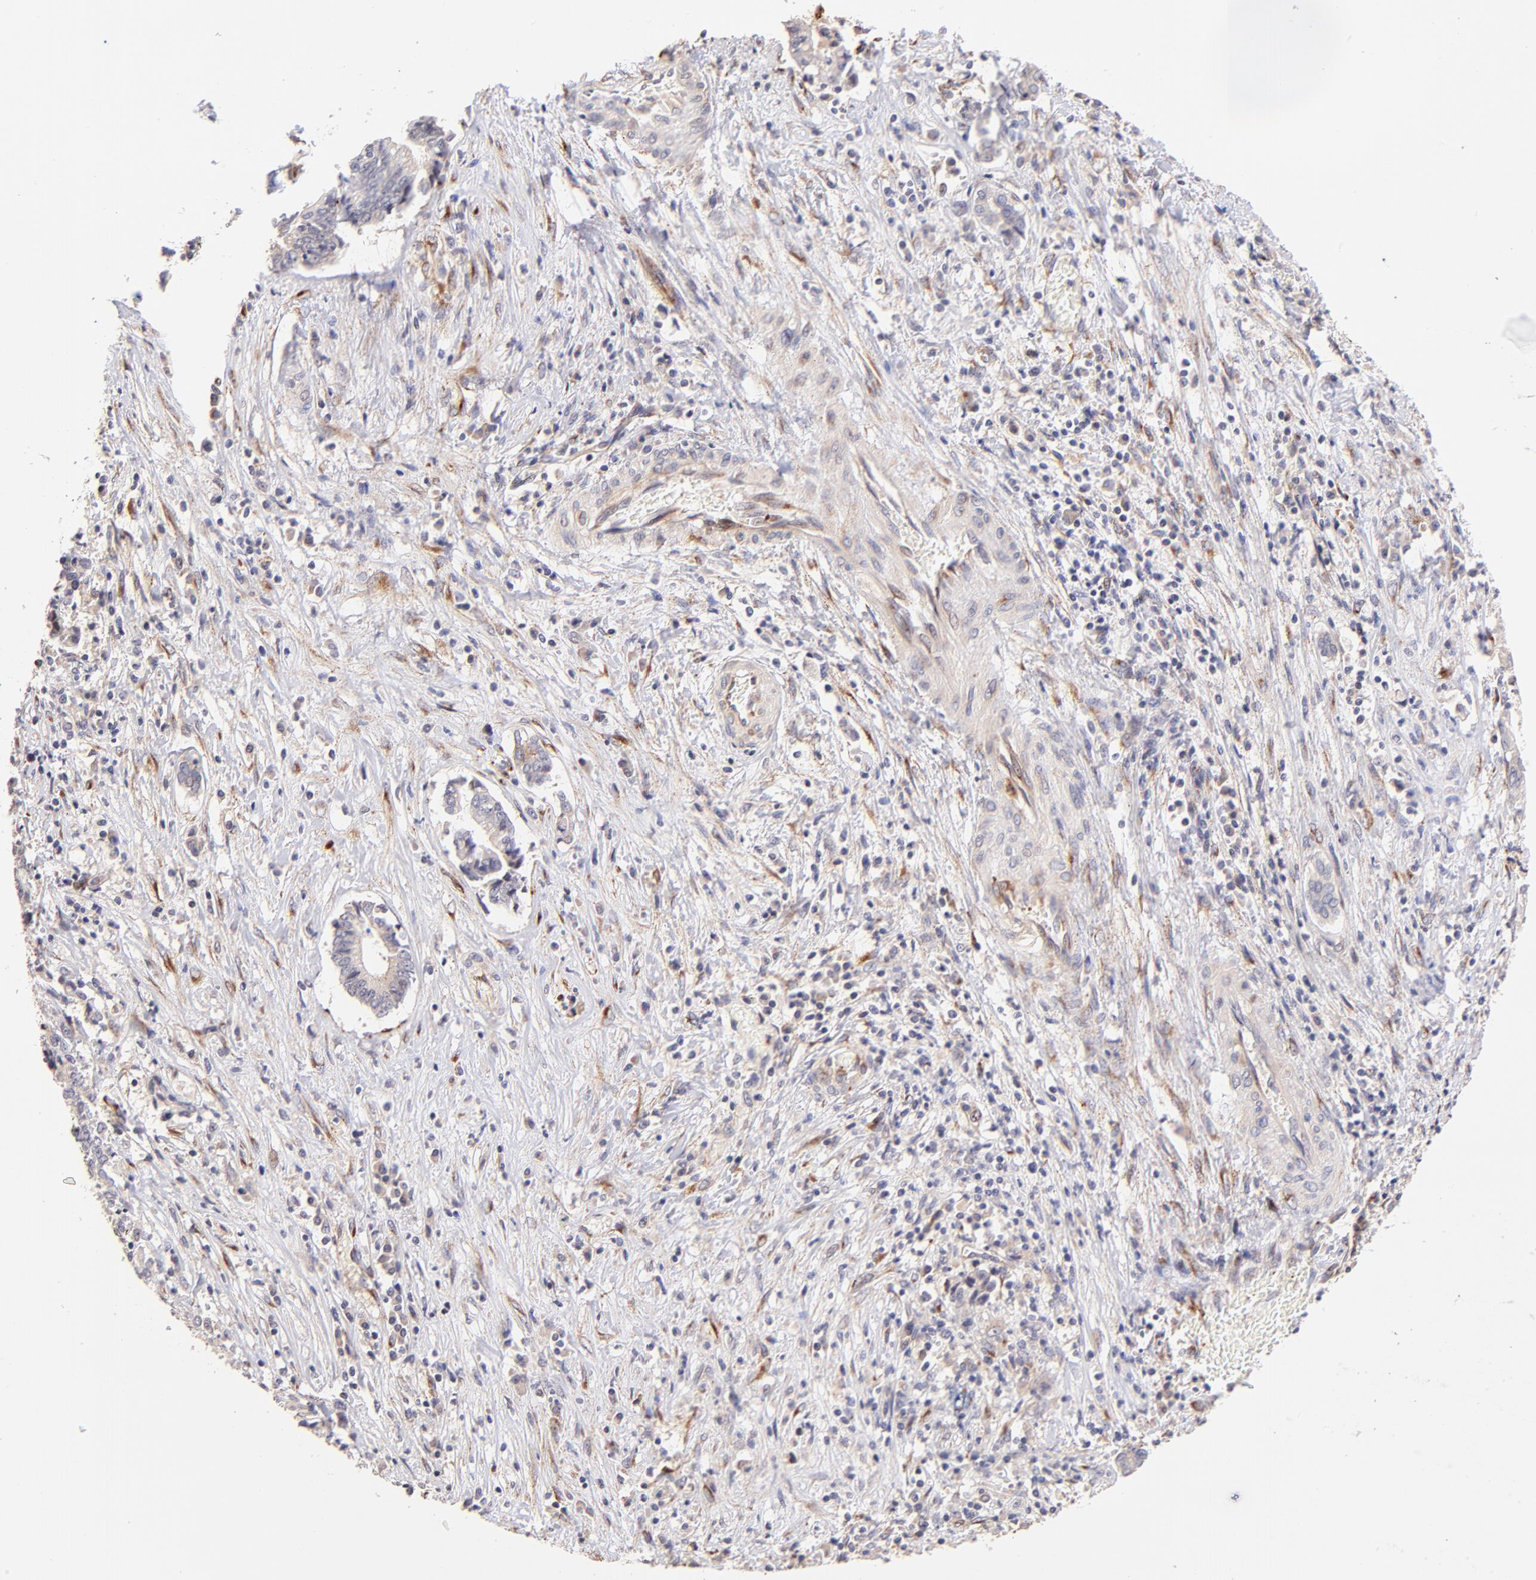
{"staining": {"intensity": "negative", "quantity": "none", "location": "none"}, "tissue": "liver cancer", "cell_type": "Tumor cells", "image_type": "cancer", "snomed": [{"axis": "morphology", "description": "Cholangiocarcinoma"}, {"axis": "topography", "description": "Liver"}], "caption": "Image shows no significant protein positivity in tumor cells of cholangiocarcinoma (liver). The staining is performed using DAB (3,3'-diaminobenzidine) brown chromogen with nuclei counter-stained in using hematoxylin.", "gene": "SPARC", "patient": {"sex": "male", "age": 57}}